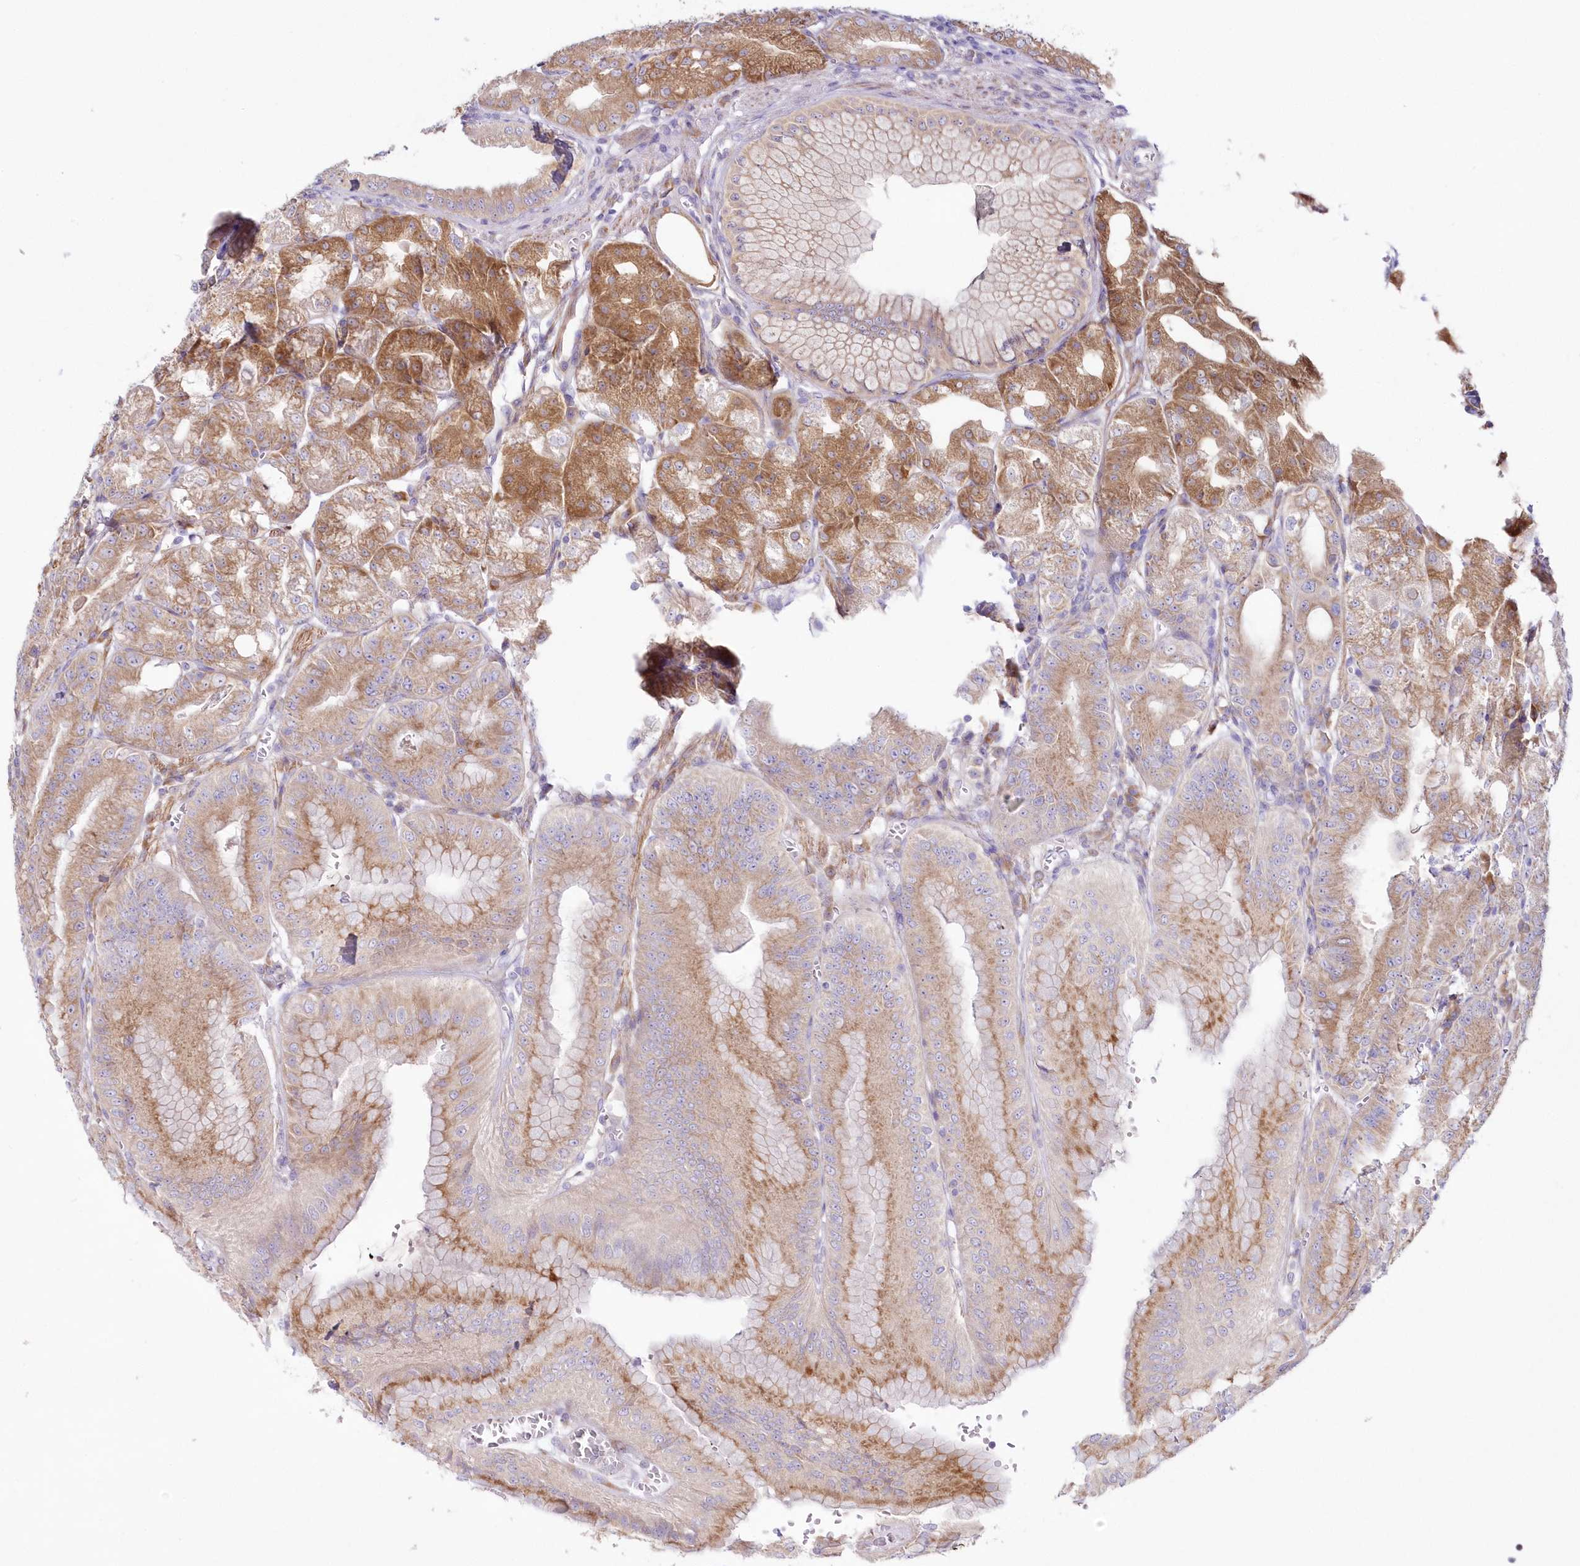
{"staining": {"intensity": "strong", "quantity": "25%-75%", "location": "cytoplasmic/membranous"}, "tissue": "stomach", "cell_type": "Glandular cells", "image_type": "normal", "snomed": [{"axis": "morphology", "description": "Normal tissue, NOS"}, {"axis": "topography", "description": "Stomach, upper"}, {"axis": "topography", "description": "Stomach, lower"}], "caption": "A histopathology image of human stomach stained for a protein demonstrates strong cytoplasmic/membranous brown staining in glandular cells.", "gene": "ARFGEF3", "patient": {"sex": "male", "age": 71}}